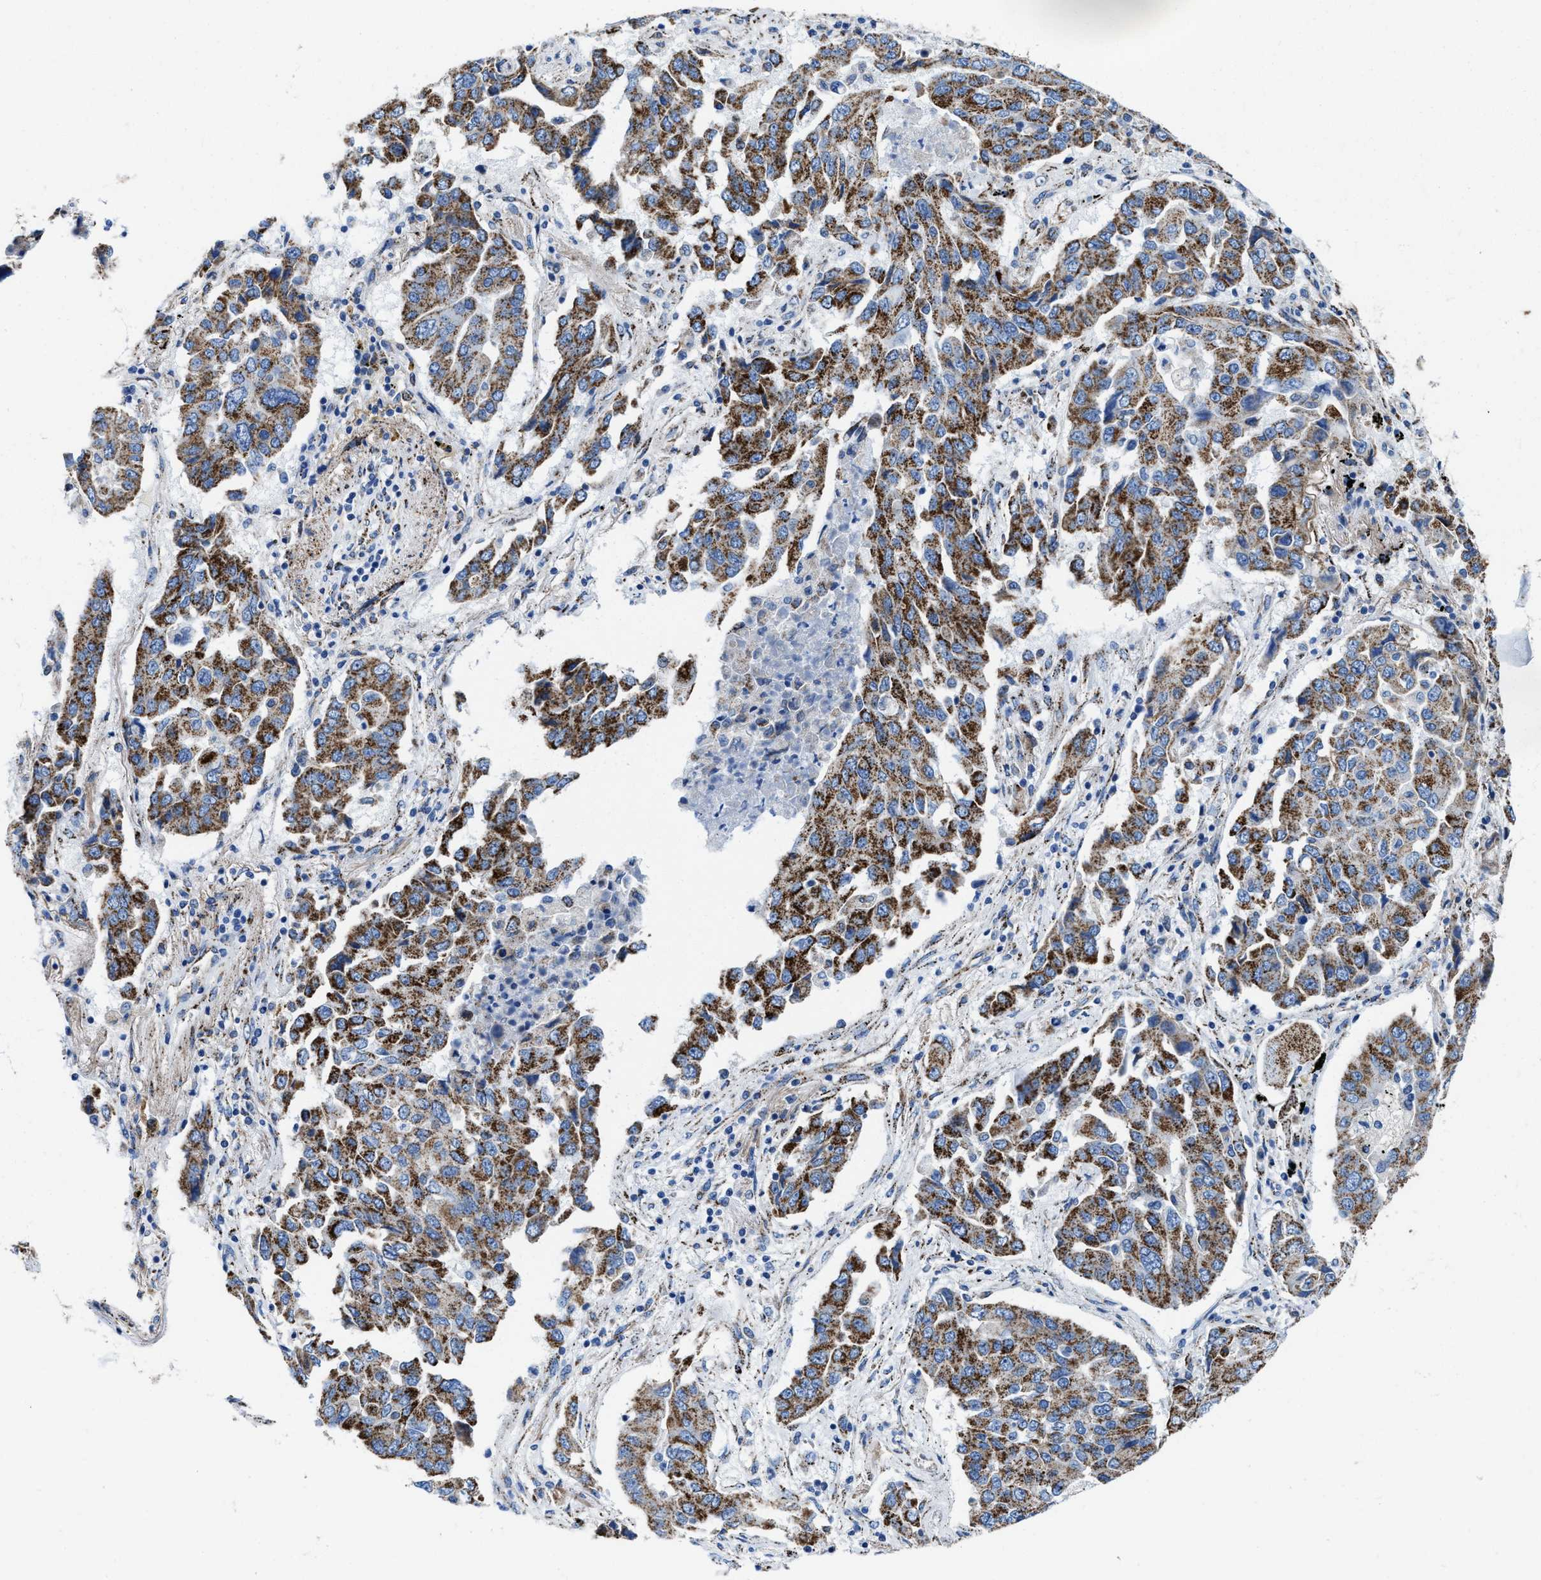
{"staining": {"intensity": "strong", "quantity": ">75%", "location": "cytoplasmic/membranous"}, "tissue": "lung cancer", "cell_type": "Tumor cells", "image_type": "cancer", "snomed": [{"axis": "morphology", "description": "Adenocarcinoma, NOS"}, {"axis": "topography", "description": "Lung"}], "caption": "Immunohistochemistry (IHC) of adenocarcinoma (lung) exhibits high levels of strong cytoplasmic/membranous staining in approximately >75% of tumor cells.", "gene": "ALDH1B1", "patient": {"sex": "female", "age": 65}}